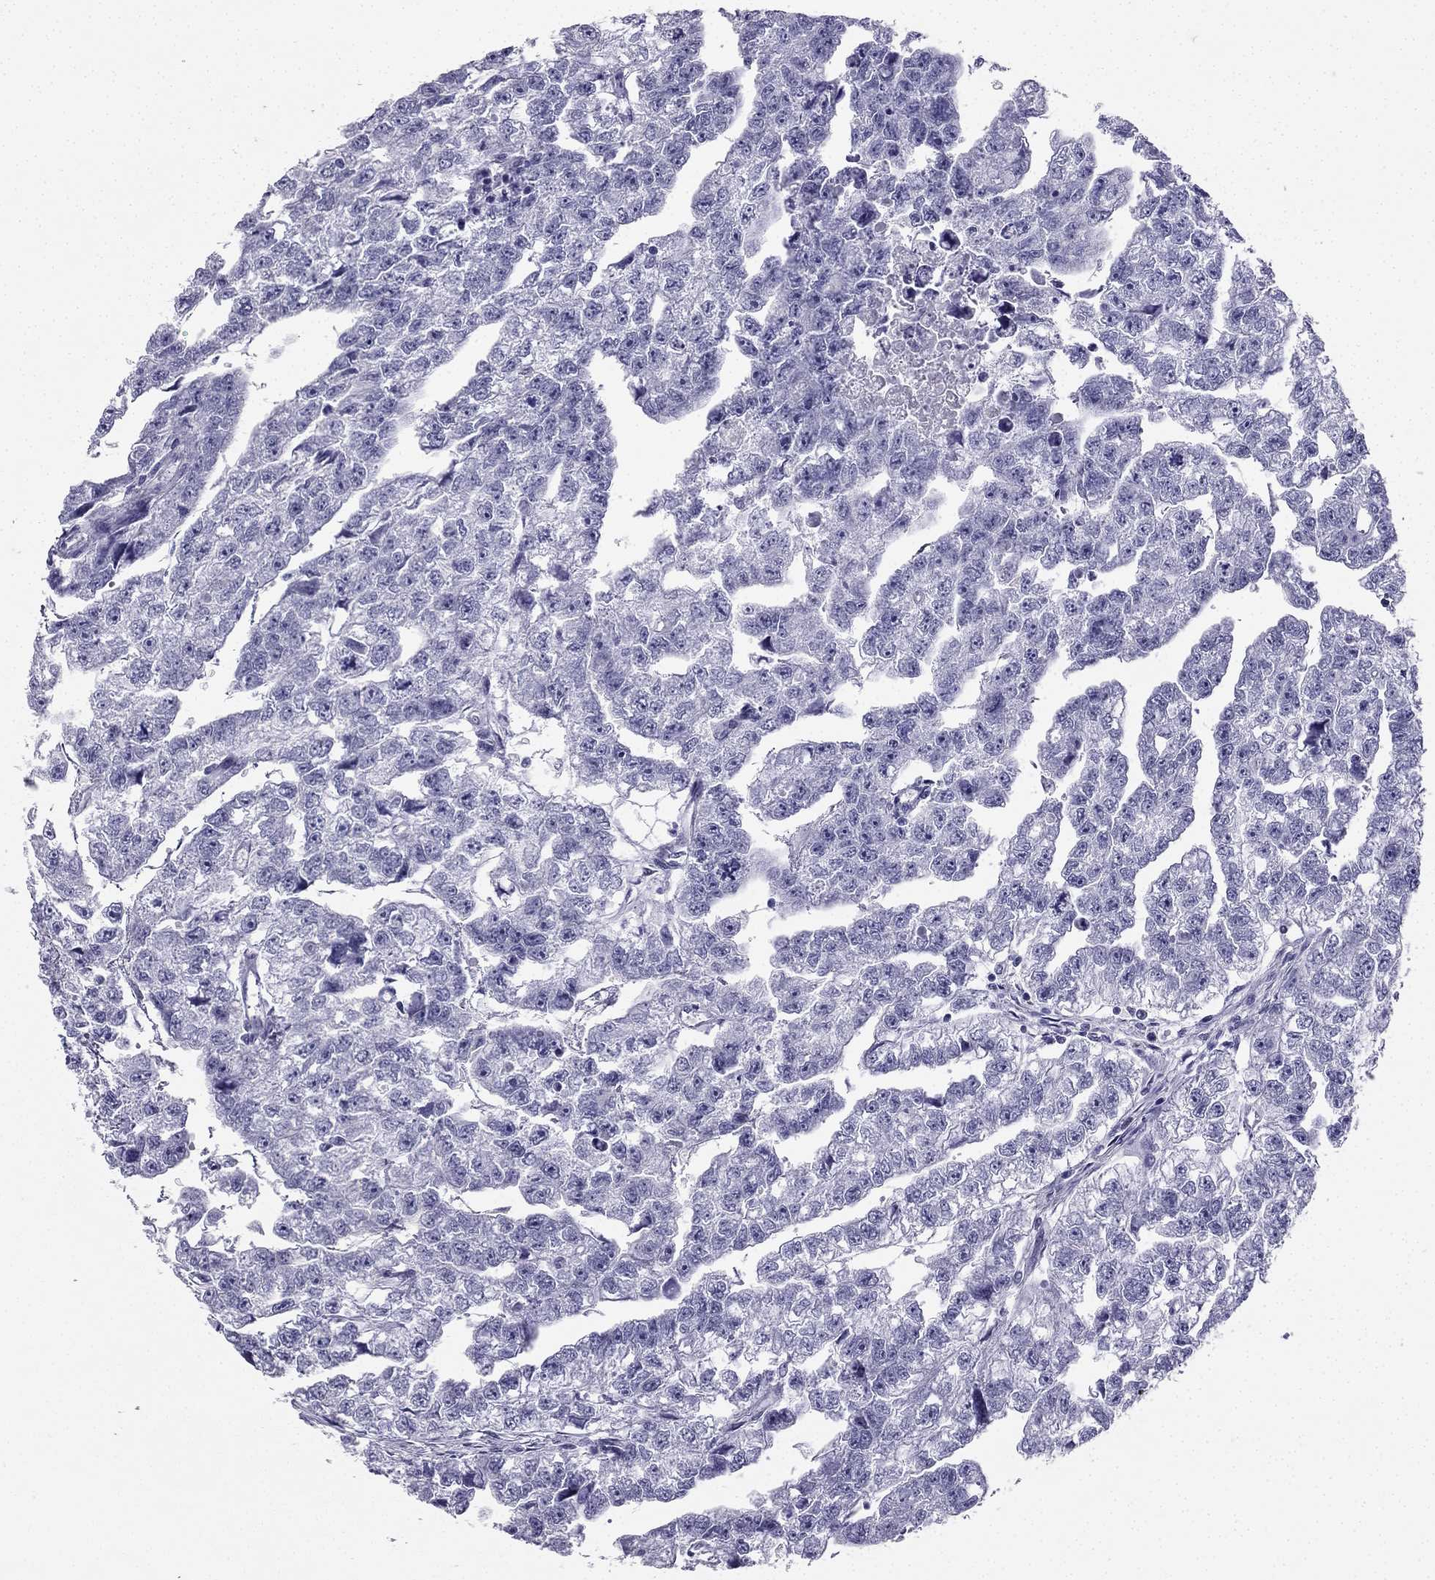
{"staining": {"intensity": "negative", "quantity": "none", "location": "none"}, "tissue": "testis cancer", "cell_type": "Tumor cells", "image_type": "cancer", "snomed": [{"axis": "morphology", "description": "Carcinoma, Embryonal, NOS"}, {"axis": "morphology", "description": "Teratoma, malignant, NOS"}, {"axis": "topography", "description": "Testis"}], "caption": "DAB immunohistochemical staining of human testis cancer shows no significant expression in tumor cells.", "gene": "TFF3", "patient": {"sex": "male", "age": 44}}